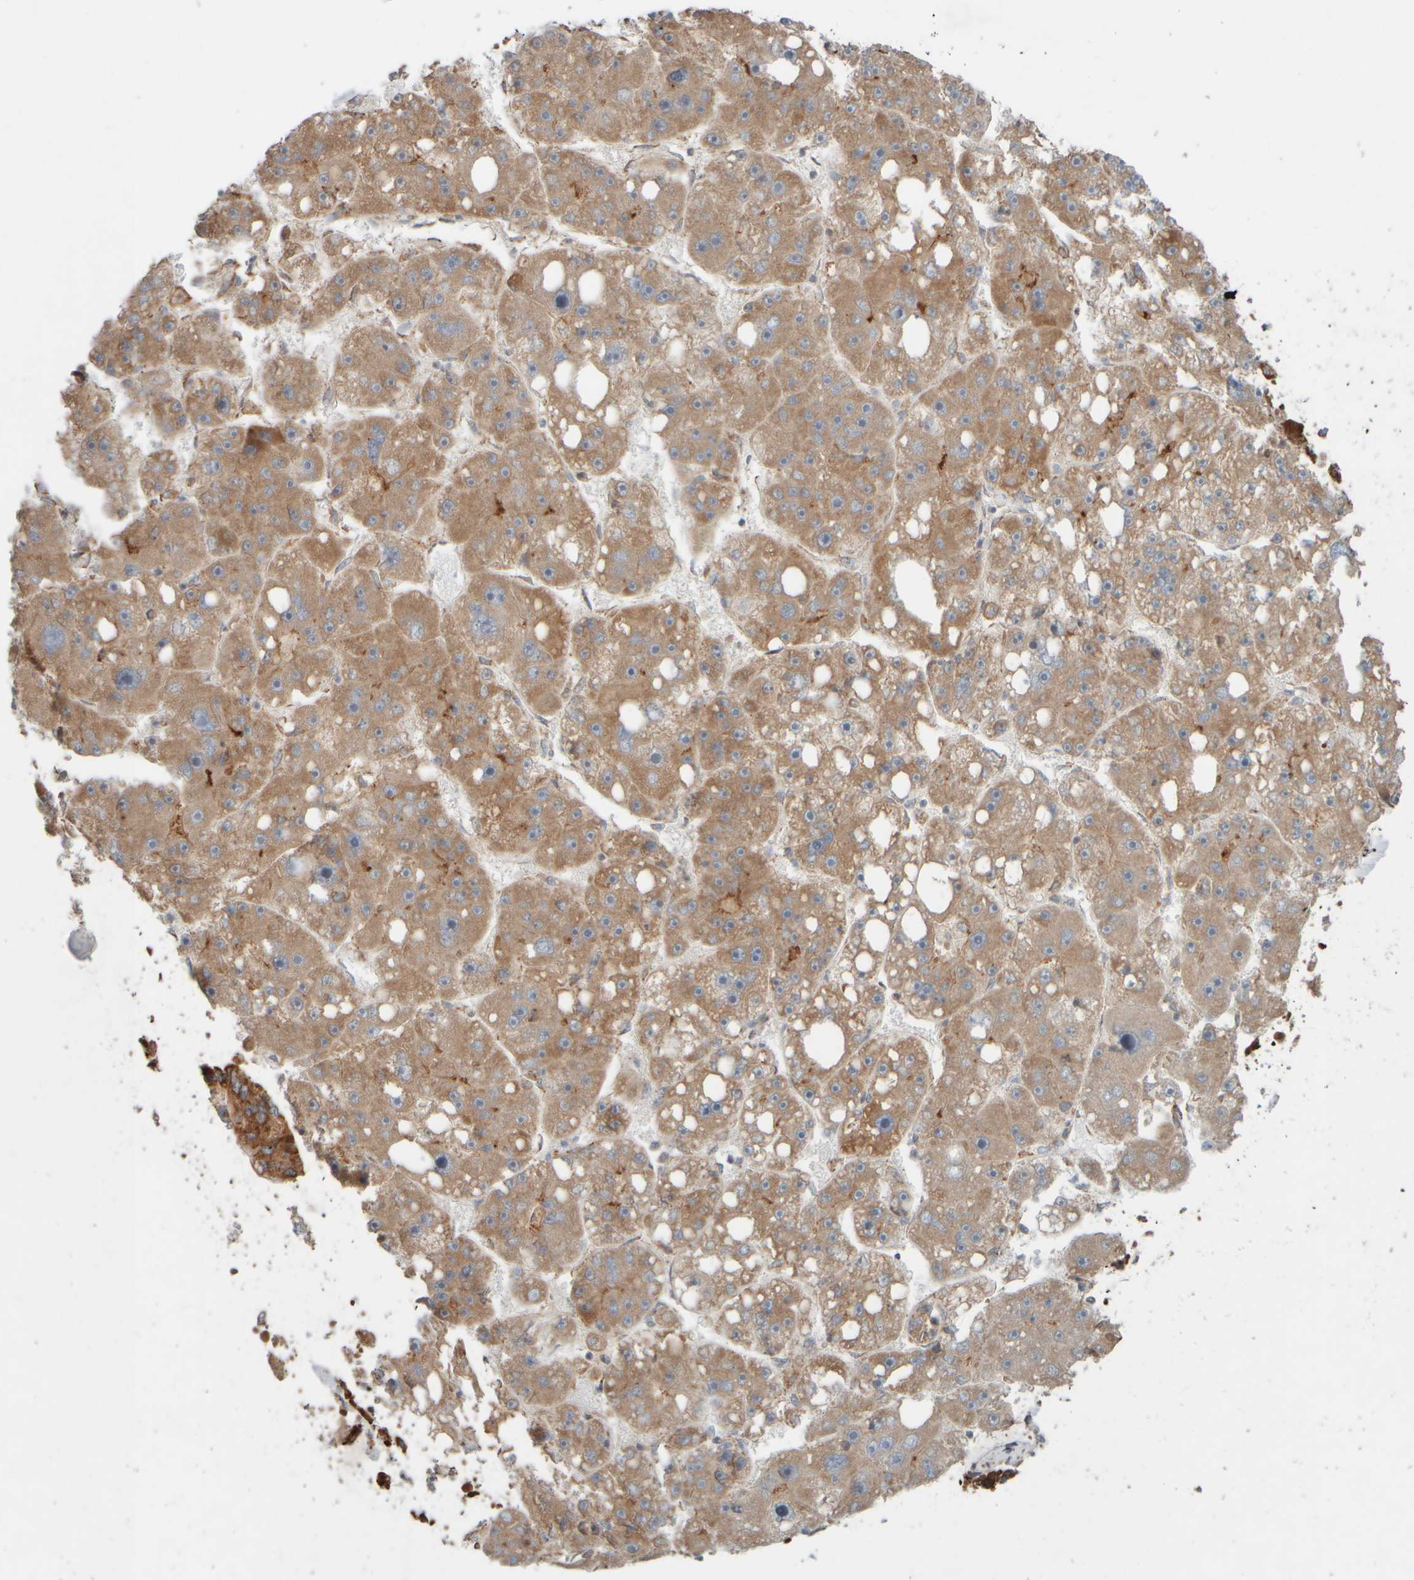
{"staining": {"intensity": "moderate", "quantity": ">75%", "location": "cytoplasmic/membranous"}, "tissue": "liver cancer", "cell_type": "Tumor cells", "image_type": "cancer", "snomed": [{"axis": "morphology", "description": "Cholangiocarcinoma"}, {"axis": "topography", "description": "Liver"}], "caption": "Immunohistochemistry (IHC) photomicrograph of human liver cholangiocarcinoma stained for a protein (brown), which displays medium levels of moderate cytoplasmic/membranous positivity in about >75% of tumor cells.", "gene": "EIF2B3", "patient": {"sex": "male", "age": 50}}